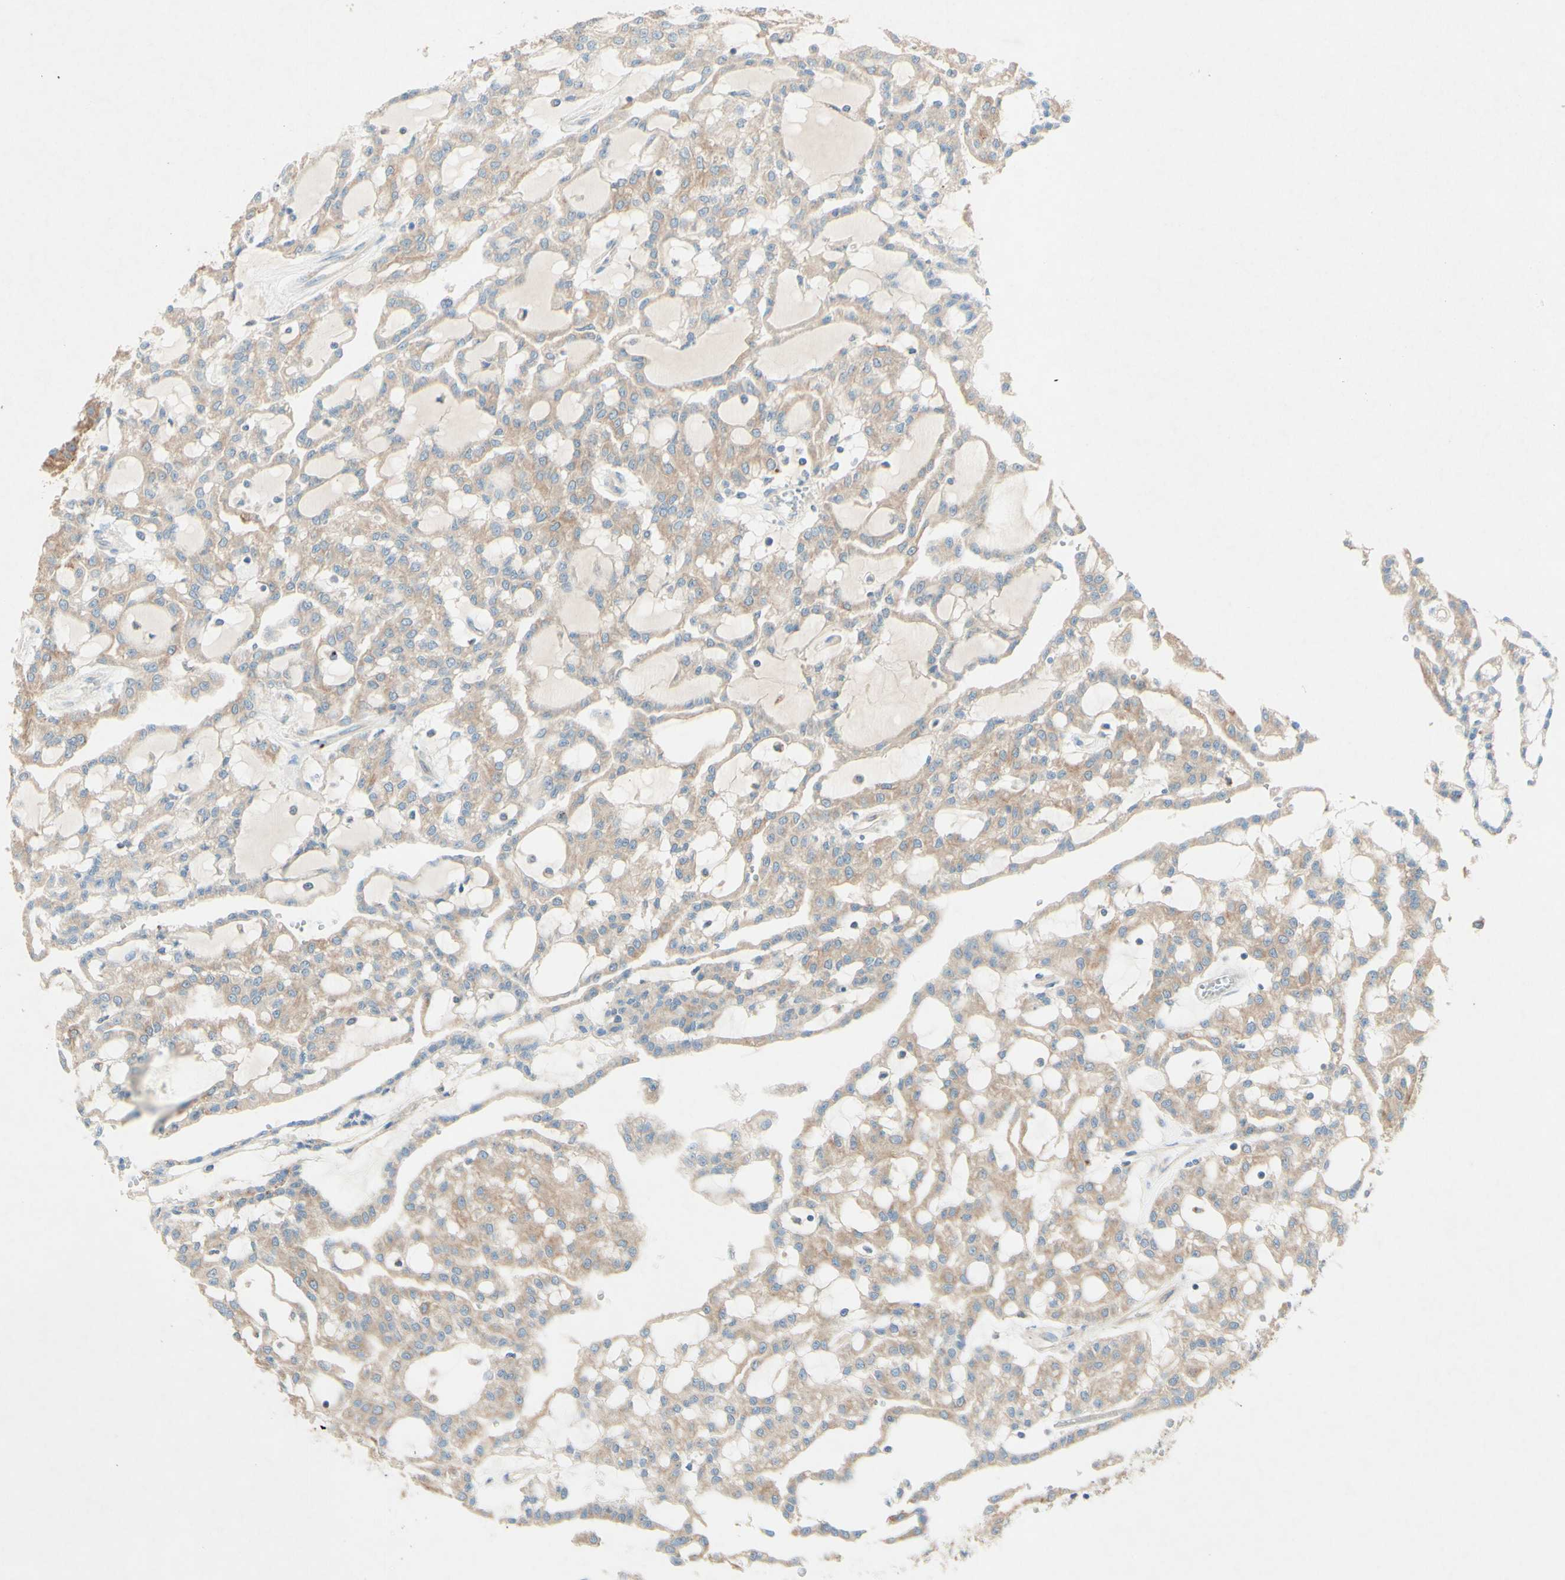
{"staining": {"intensity": "weak", "quantity": ">75%", "location": "cytoplasmic/membranous"}, "tissue": "renal cancer", "cell_type": "Tumor cells", "image_type": "cancer", "snomed": [{"axis": "morphology", "description": "Adenocarcinoma, NOS"}, {"axis": "topography", "description": "Kidney"}], "caption": "Approximately >75% of tumor cells in human renal adenocarcinoma display weak cytoplasmic/membranous protein positivity as visualized by brown immunohistochemical staining.", "gene": "MTM1", "patient": {"sex": "male", "age": 63}}